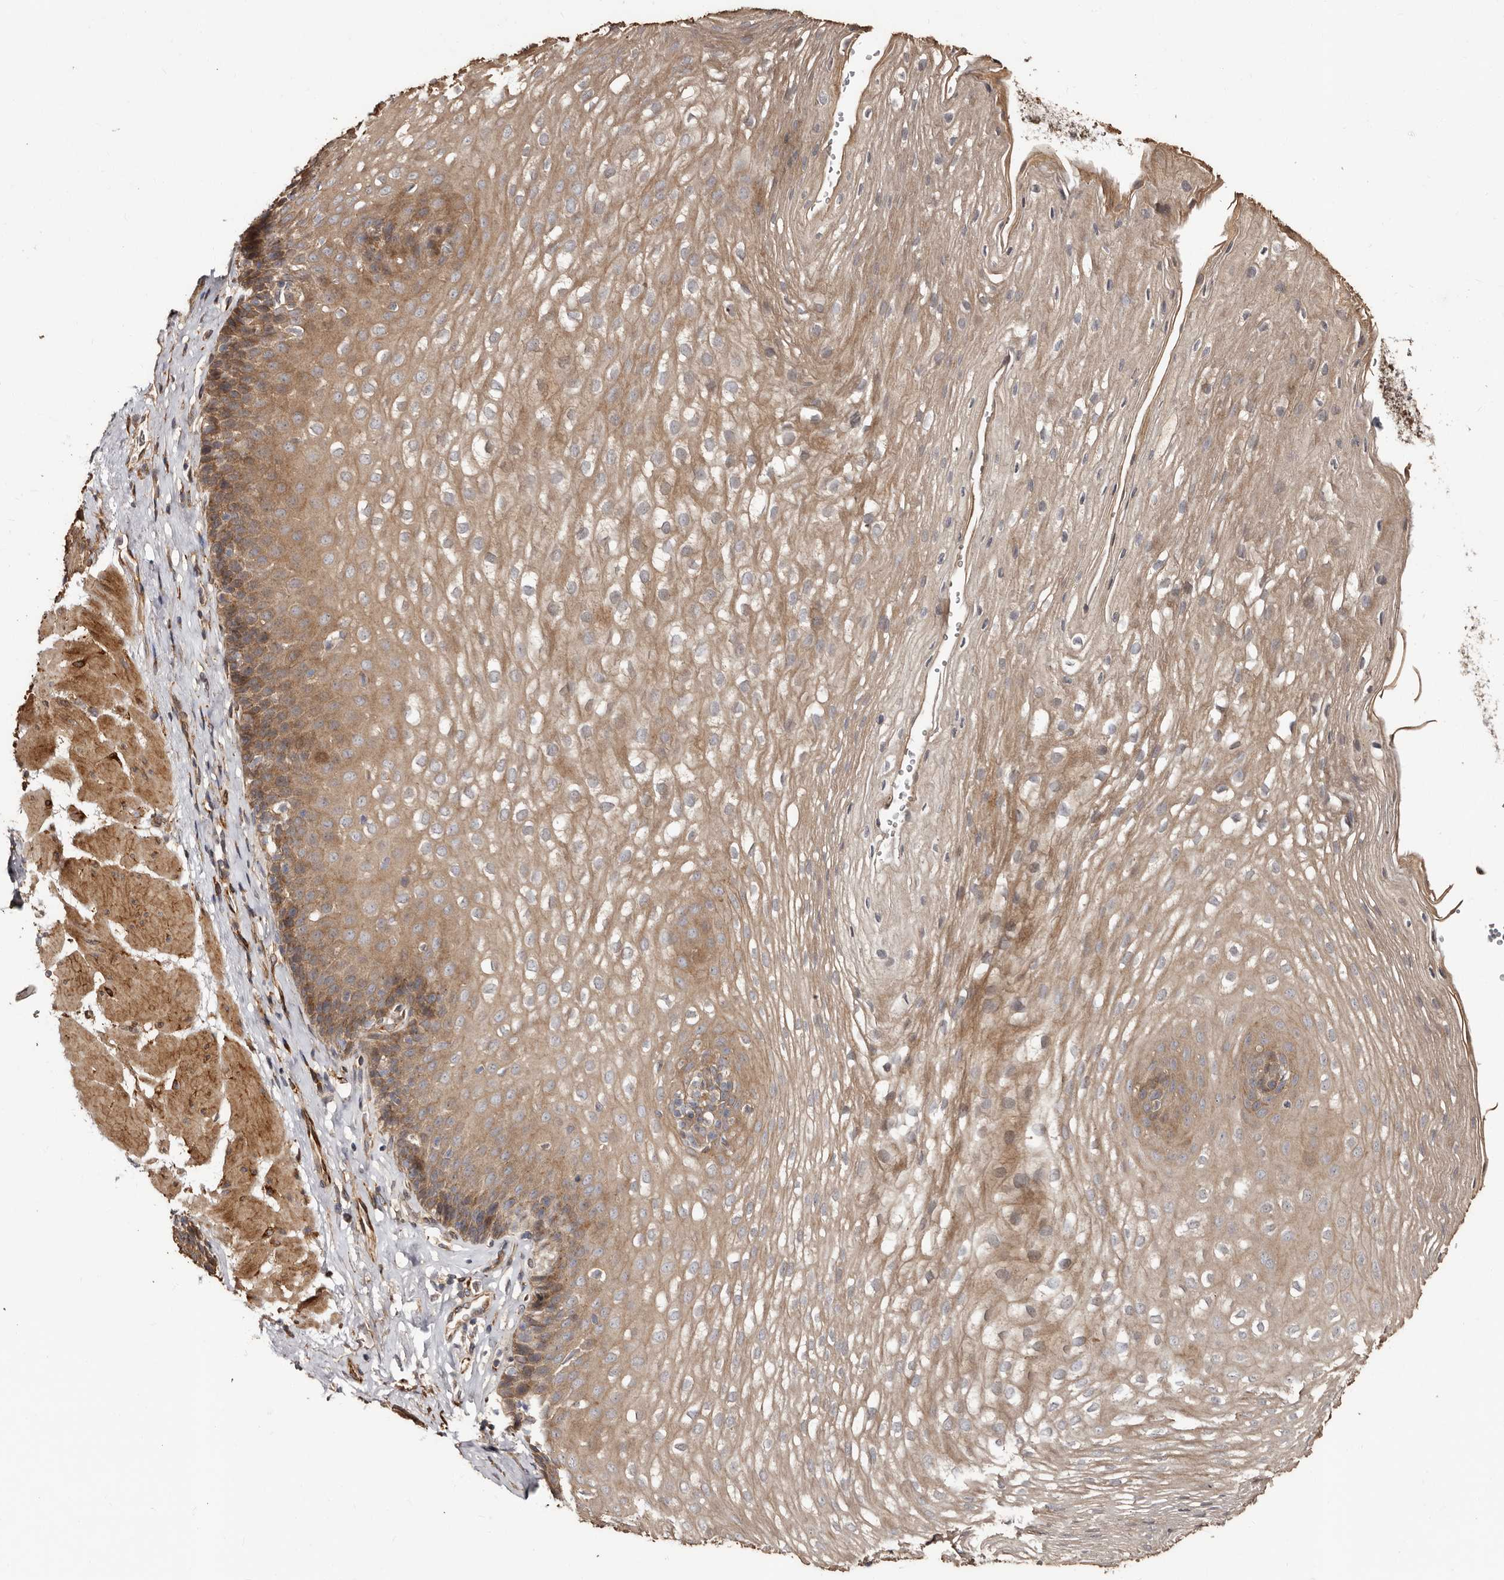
{"staining": {"intensity": "moderate", "quantity": "25%-75%", "location": "cytoplasmic/membranous"}, "tissue": "esophagus", "cell_type": "Squamous epithelial cells", "image_type": "normal", "snomed": [{"axis": "morphology", "description": "Normal tissue, NOS"}, {"axis": "topography", "description": "Esophagus"}], "caption": "Immunohistochemical staining of unremarkable esophagus displays 25%-75% levels of moderate cytoplasmic/membranous protein positivity in approximately 25%-75% of squamous epithelial cells.", "gene": "TBC1D22B", "patient": {"sex": "female", "age": 66}}